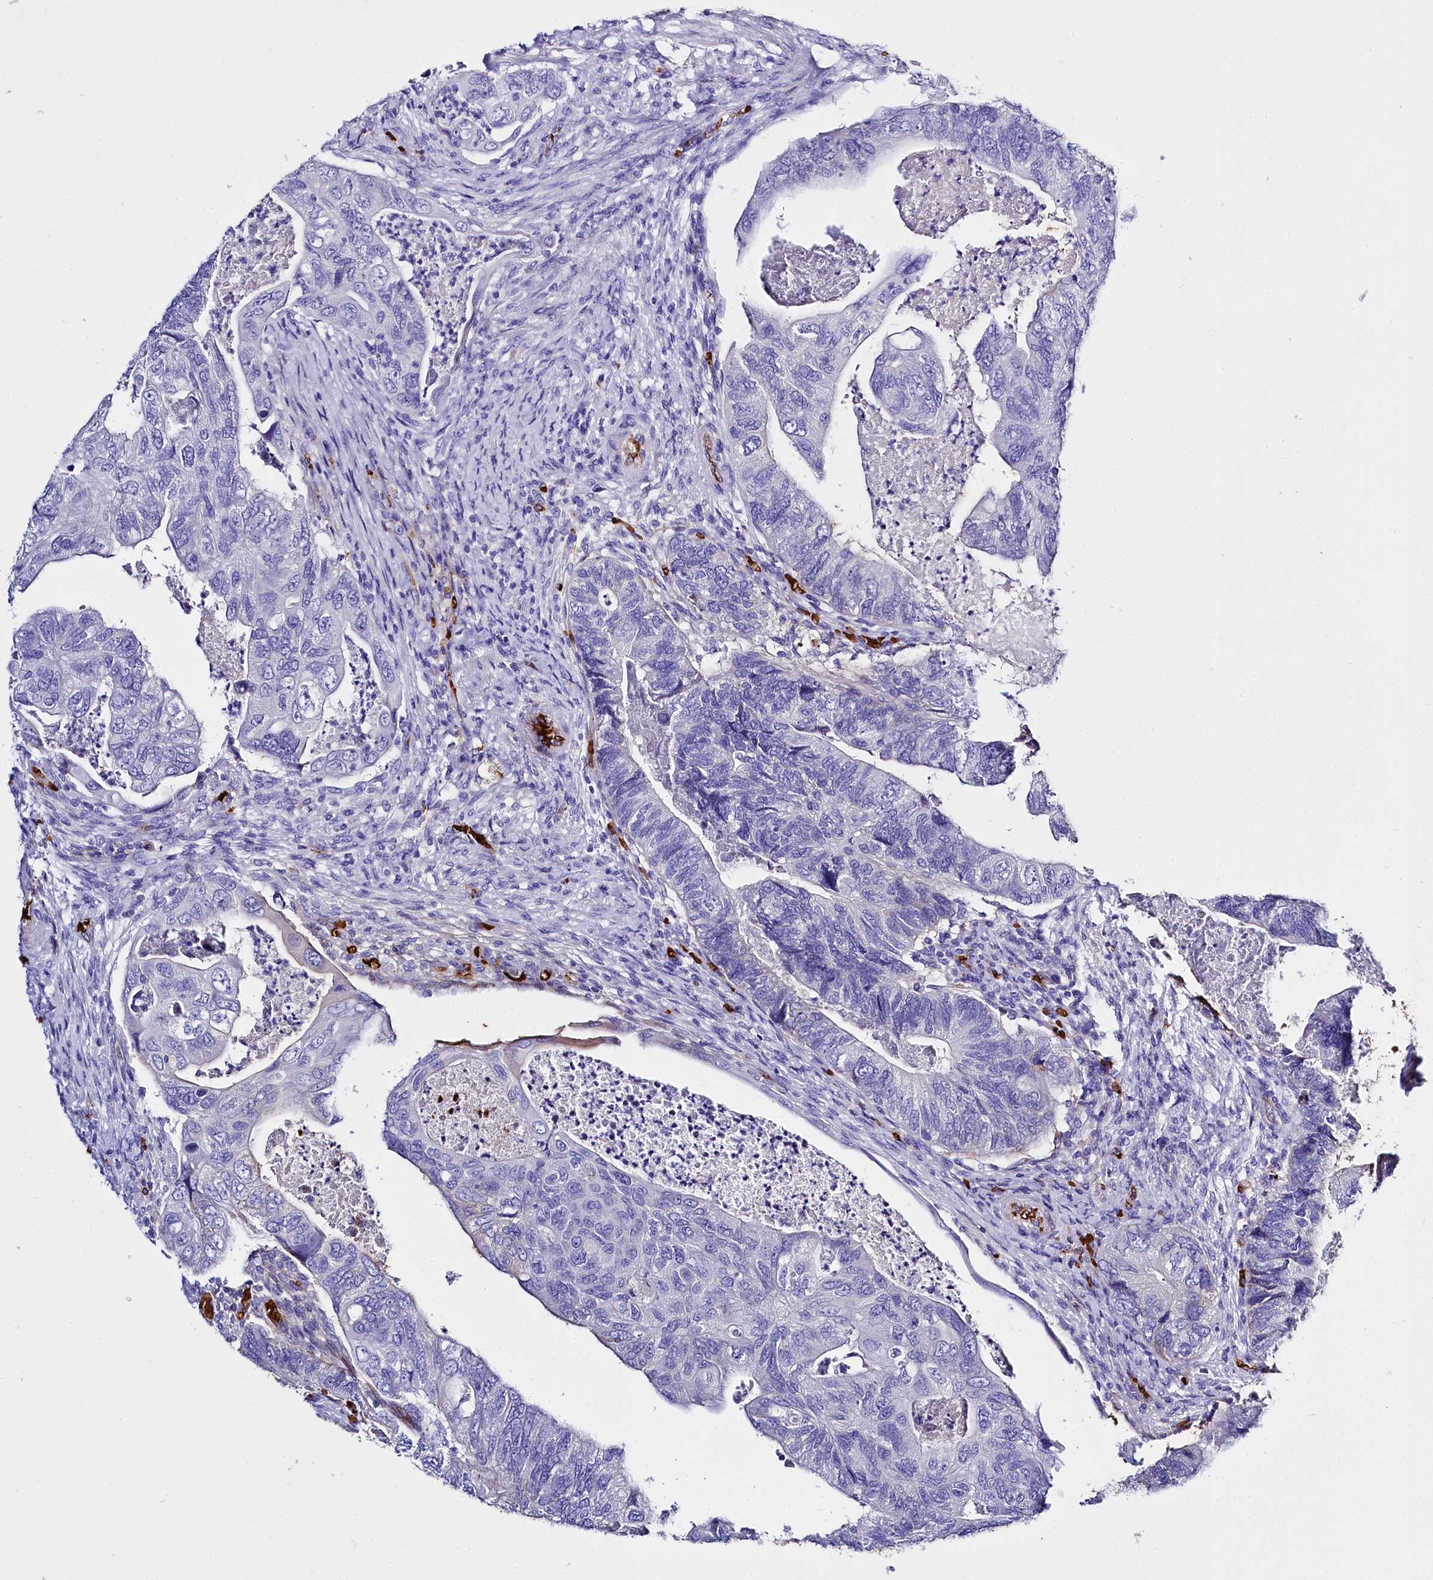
{"staining": {"intensity": "strong", "quantity": "<25%", "location": "cytoplasmic/membranous,nuclear"}, "tissue": "colorectal cancer", "cell_type": "Tumor cells", "image_type": "cancer", "snomed": [{"axis": "morphology", "description": "Adenocarcinoma, NOS"}, {"axis": "topography", "description": "Rectum"}], "caption": "There is medium levels of strong cytoplasmic/membranous and nuclear positivity in tumor cells of adenocarcinoma (colorectal), as demonstrated by immunohistochemical staining (brown color).", "gene": "RPUSD3", "patient": {"sex": "male", "age": 63}}